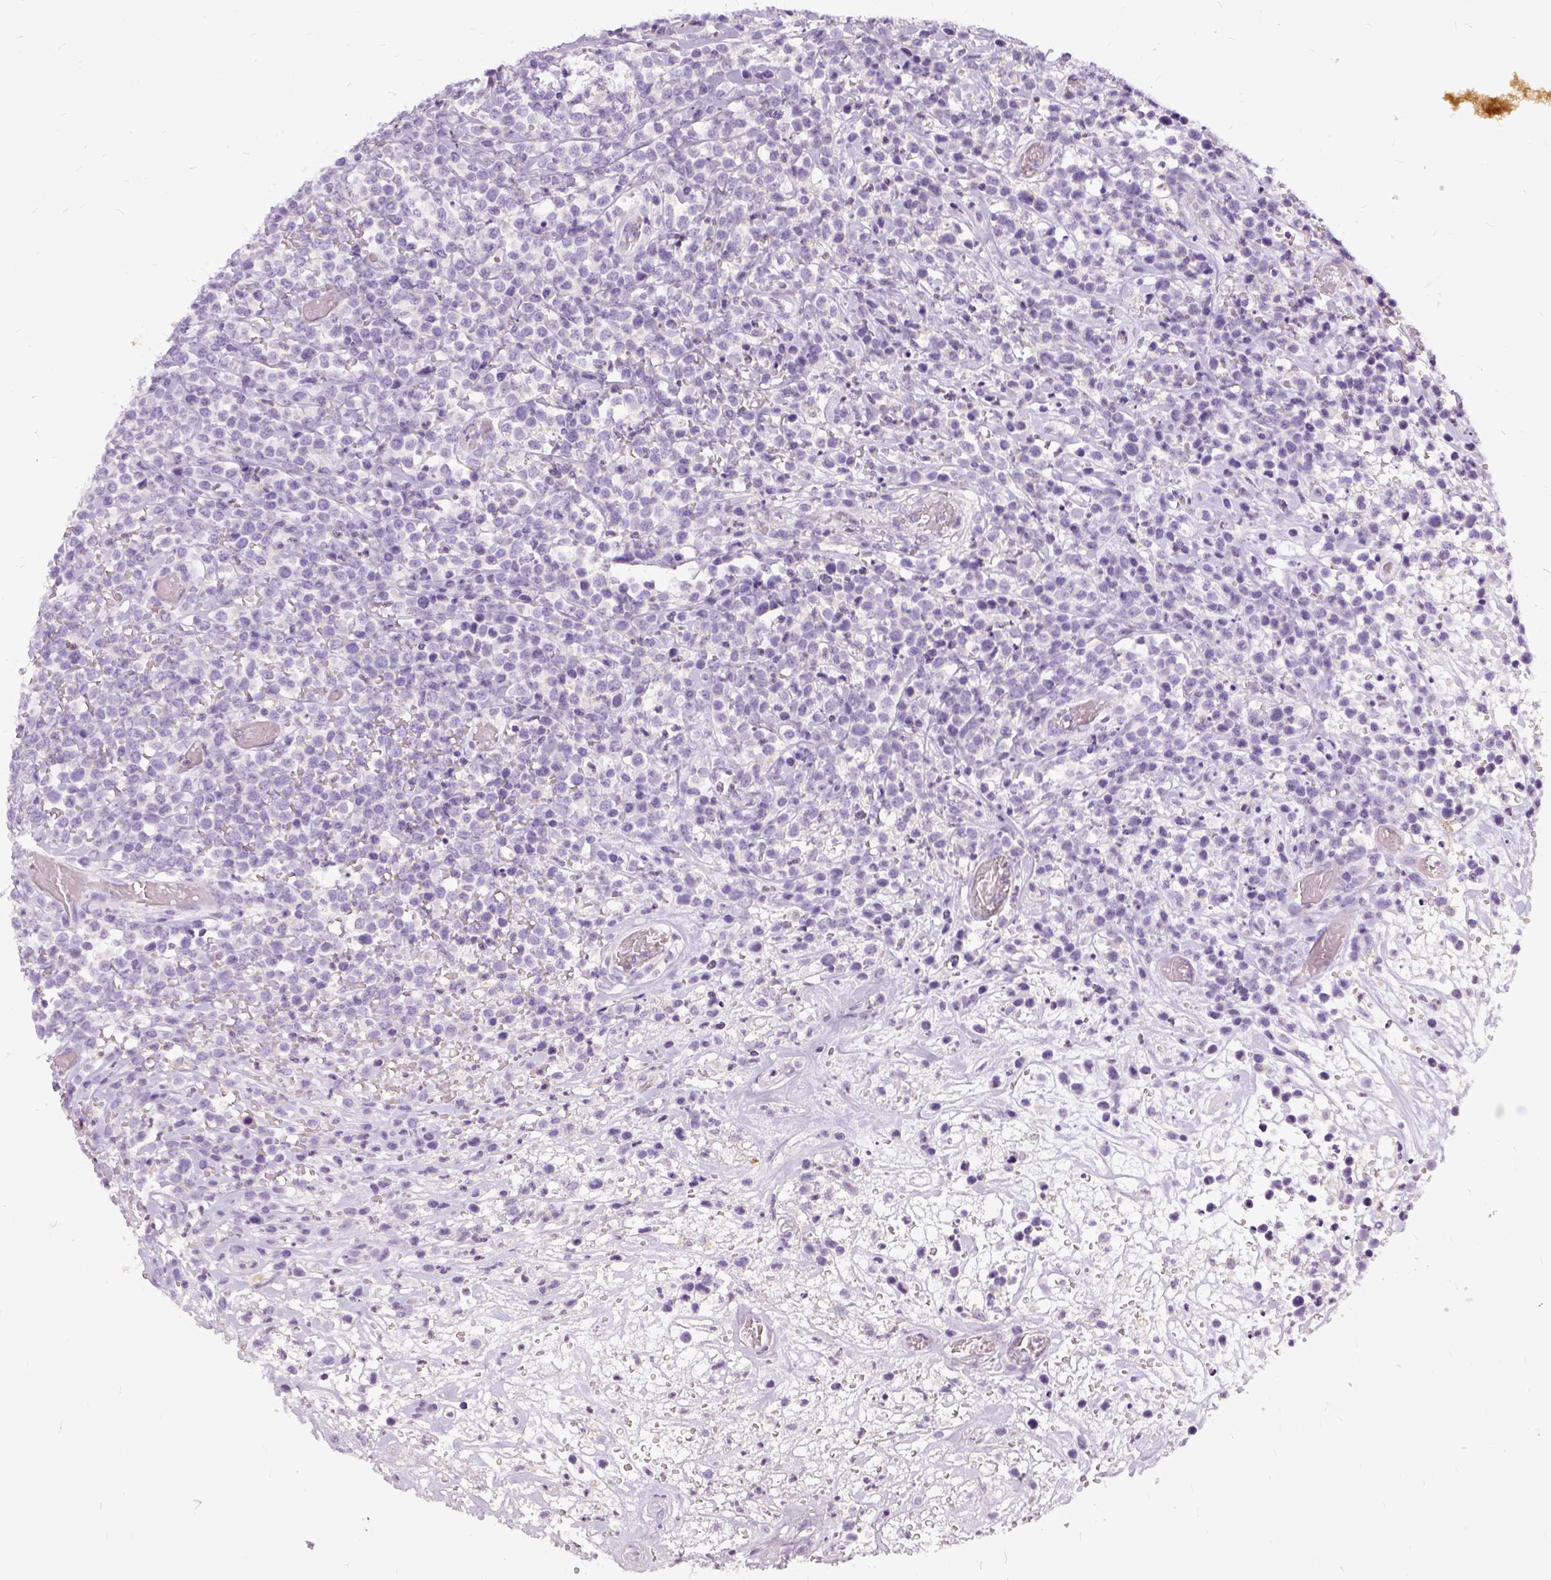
{"staining": {"intensity": "negative", "quantity": "none", "location": "none"}, "tissue": "lymphoma", "cell_type": "Tumor cells", "image_type": "cancer", "snomed": [{"axis": "morphology", "description": "Malignant lymphoma, non-Hodgkin's type, High grade"}, {"axis": "topography", "description": "Soft tissue"}], "caption": "The histopathology image displays no staining of tumor cells in lymphoma.", "gene": "FDX1", "patient": {"sex": "female", "age": 56}}